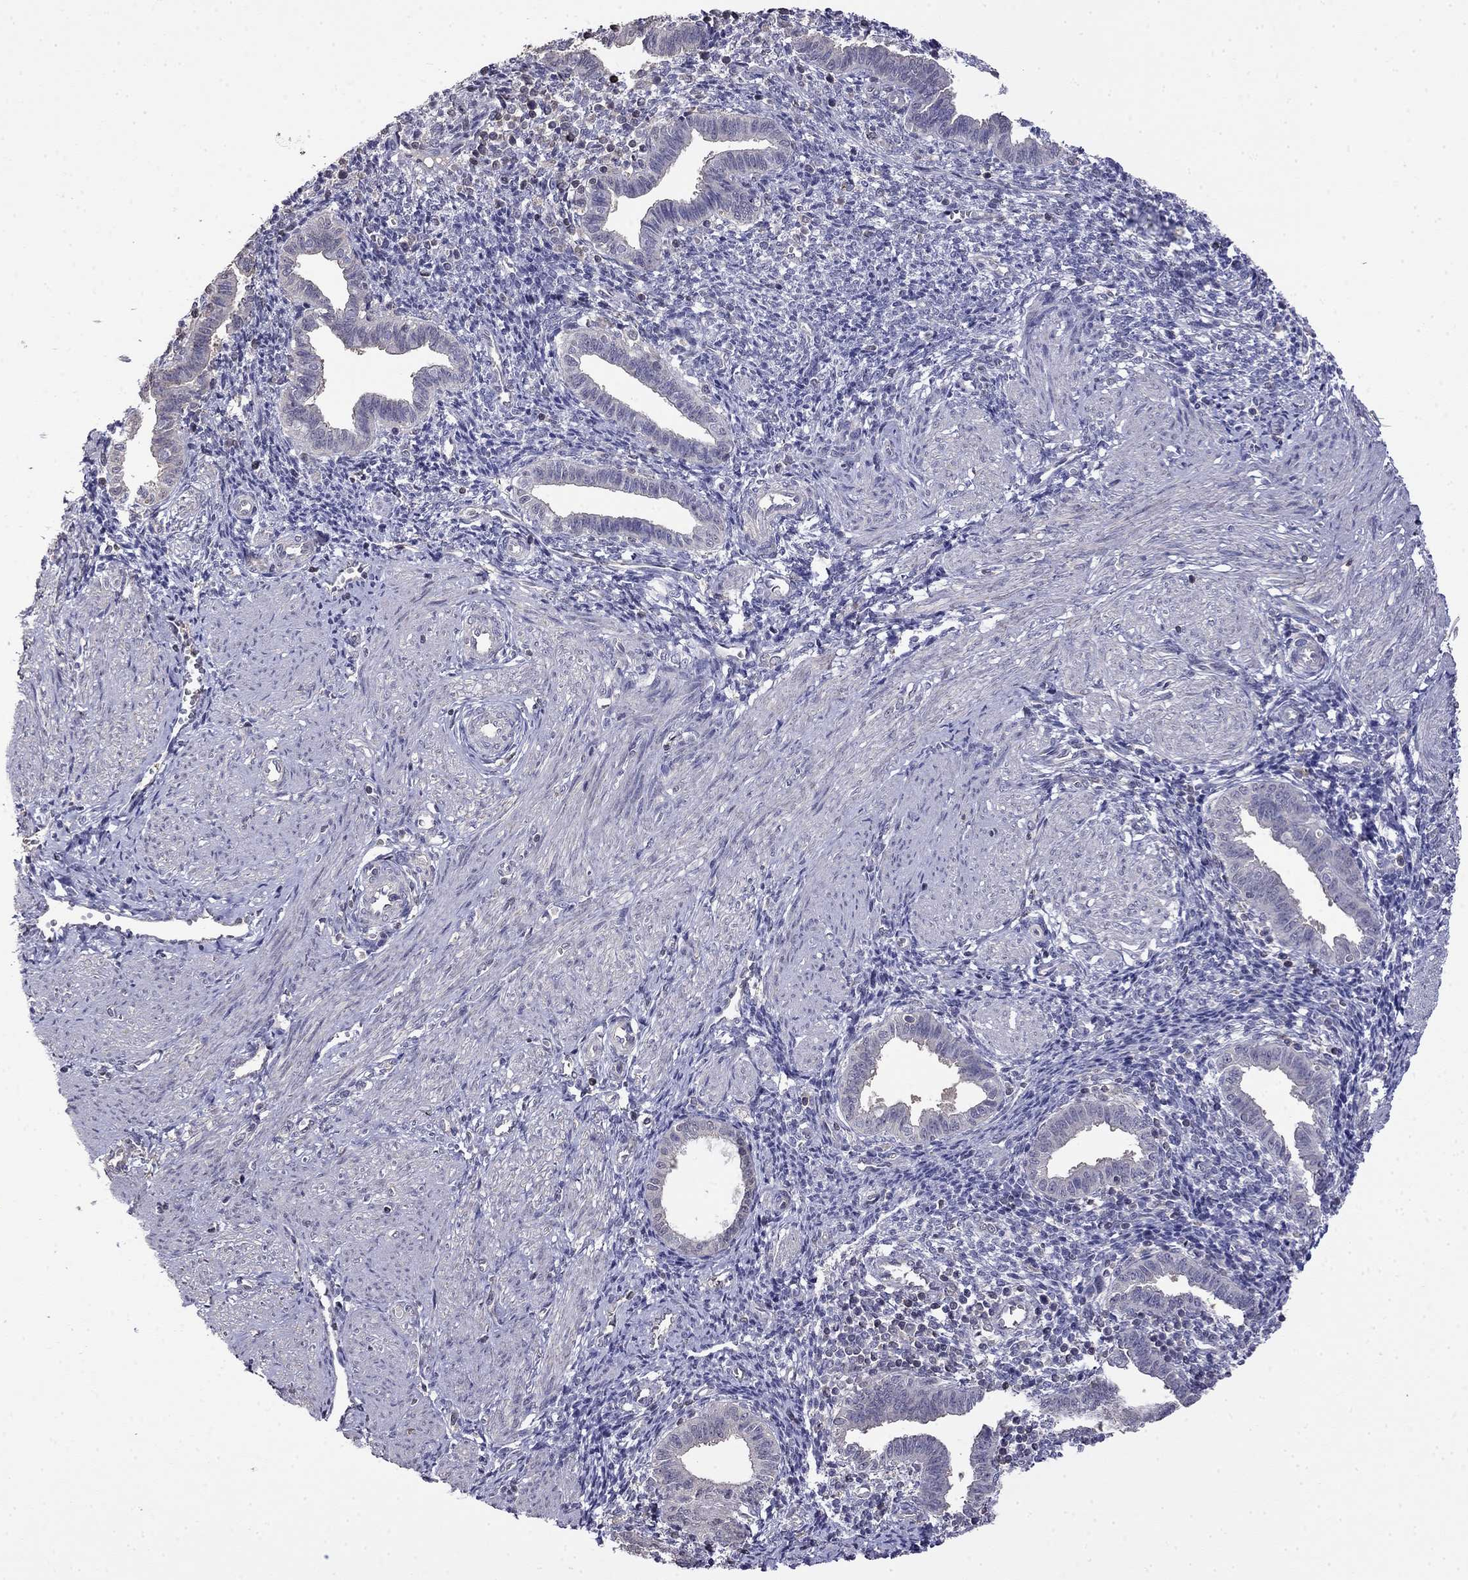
{"staining": {"intensity": "negative", "quantity": "none", "location": "none"}, "tissue": "endometrium", "cell_type": "Cells in endometrial stroma", "image_type": "normal", "snomed": [{"axis": "morphology", "description": "Normal tissue, NOS"}, {"axis": "topography", "description": "Endometrium"}], "caption": "Image shows no protein staining in cells in endometrial stroma of normal endometrium.", "gene": "GUCA1B", "patient": {"sex": "female", "age": 37}}